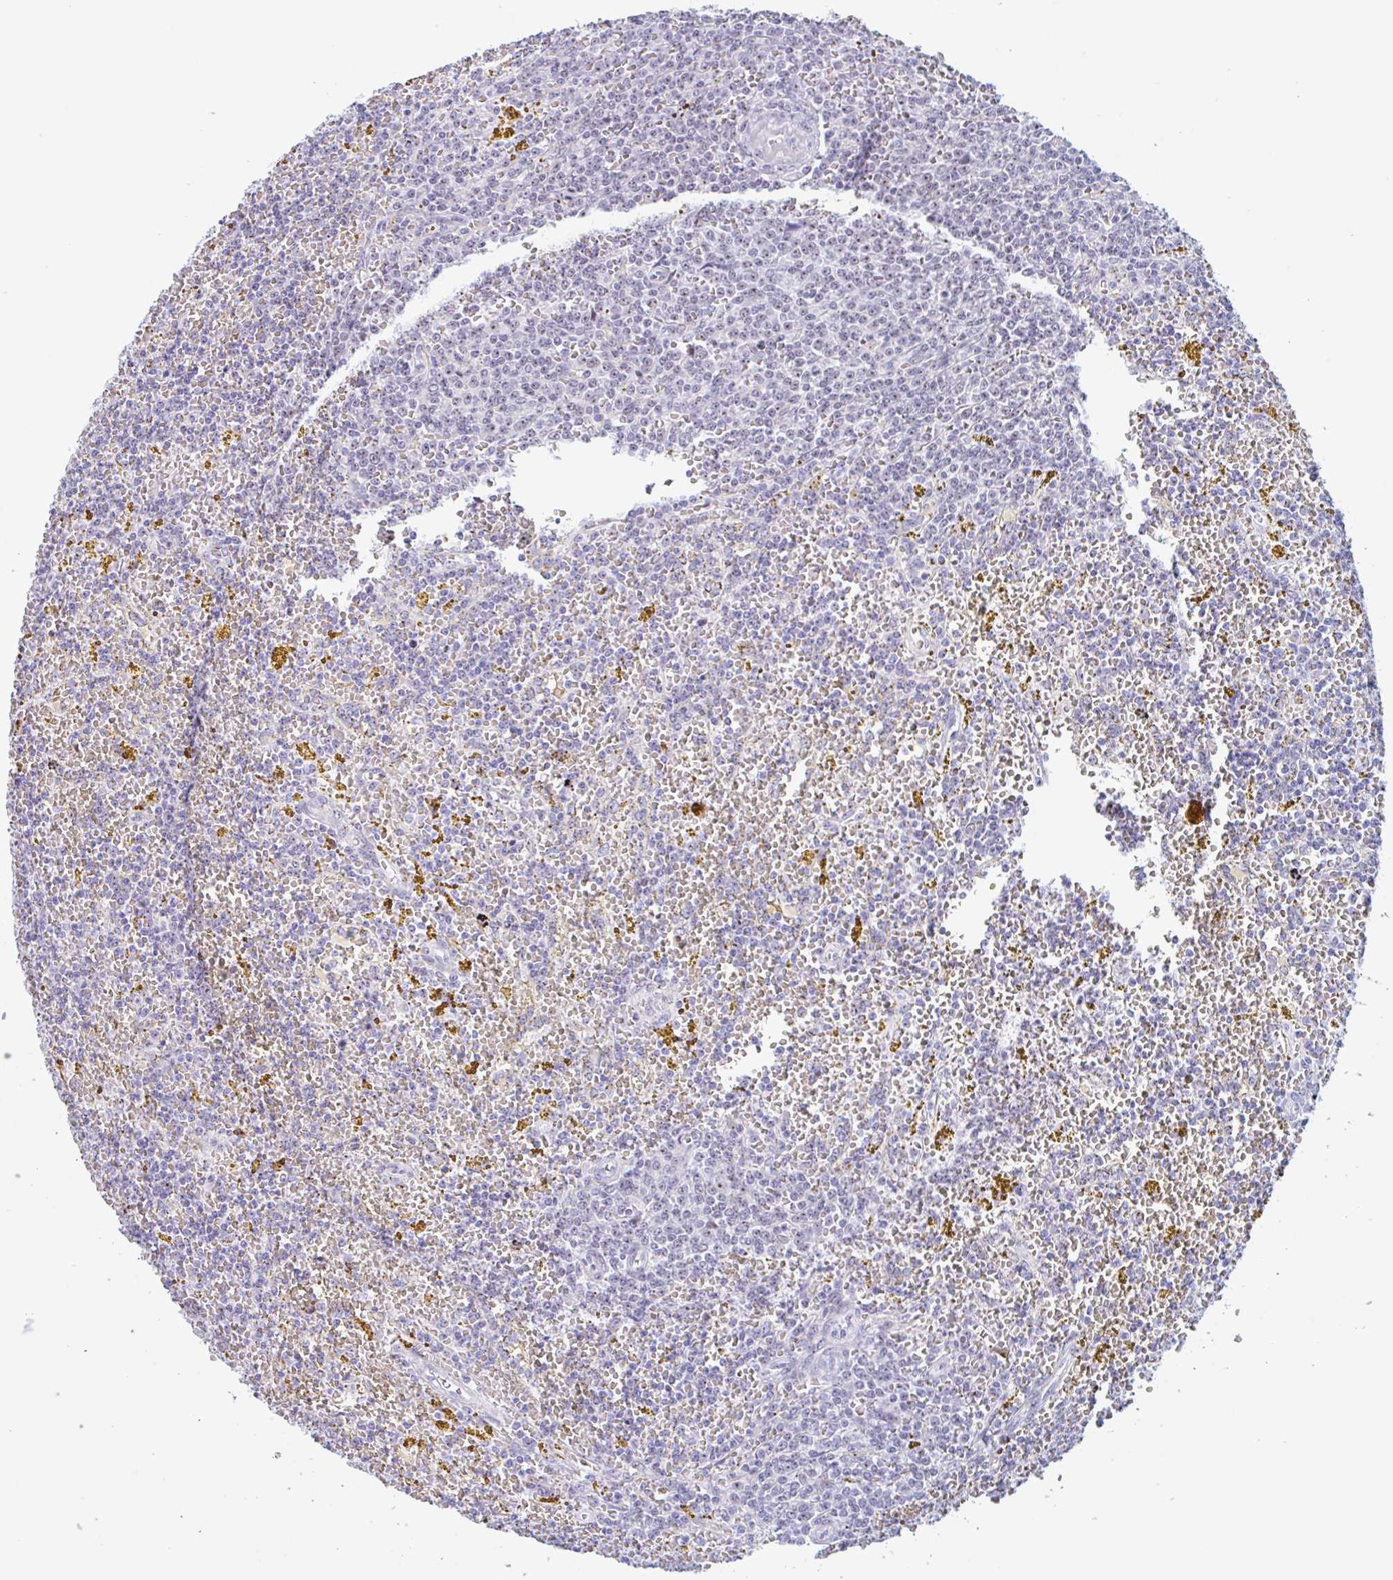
{"staining": {"intensity": "moderate", "quantity": "<25%", "location": "nuclear"}, "tissue": "lymphoma", "cell_type": "Tumor cells", "image_type": "cancer", "snomed": [{"axis": "morphology", "description": "Malignant lymphoma, non-Hodgkin's type, Low grade"}, {"axis": "topography", "description": "Spleen"}, {"axis": "topography", "description": "Lymph node"}], "caption": "IHC photomicrograph of lymphoma stained for a protein (brown), which displays low levels of moderate nuclear expression in approximately <25% of tumor cells.", "gene": "LENG9", "patient": {"sex": "female", "age": 66}}